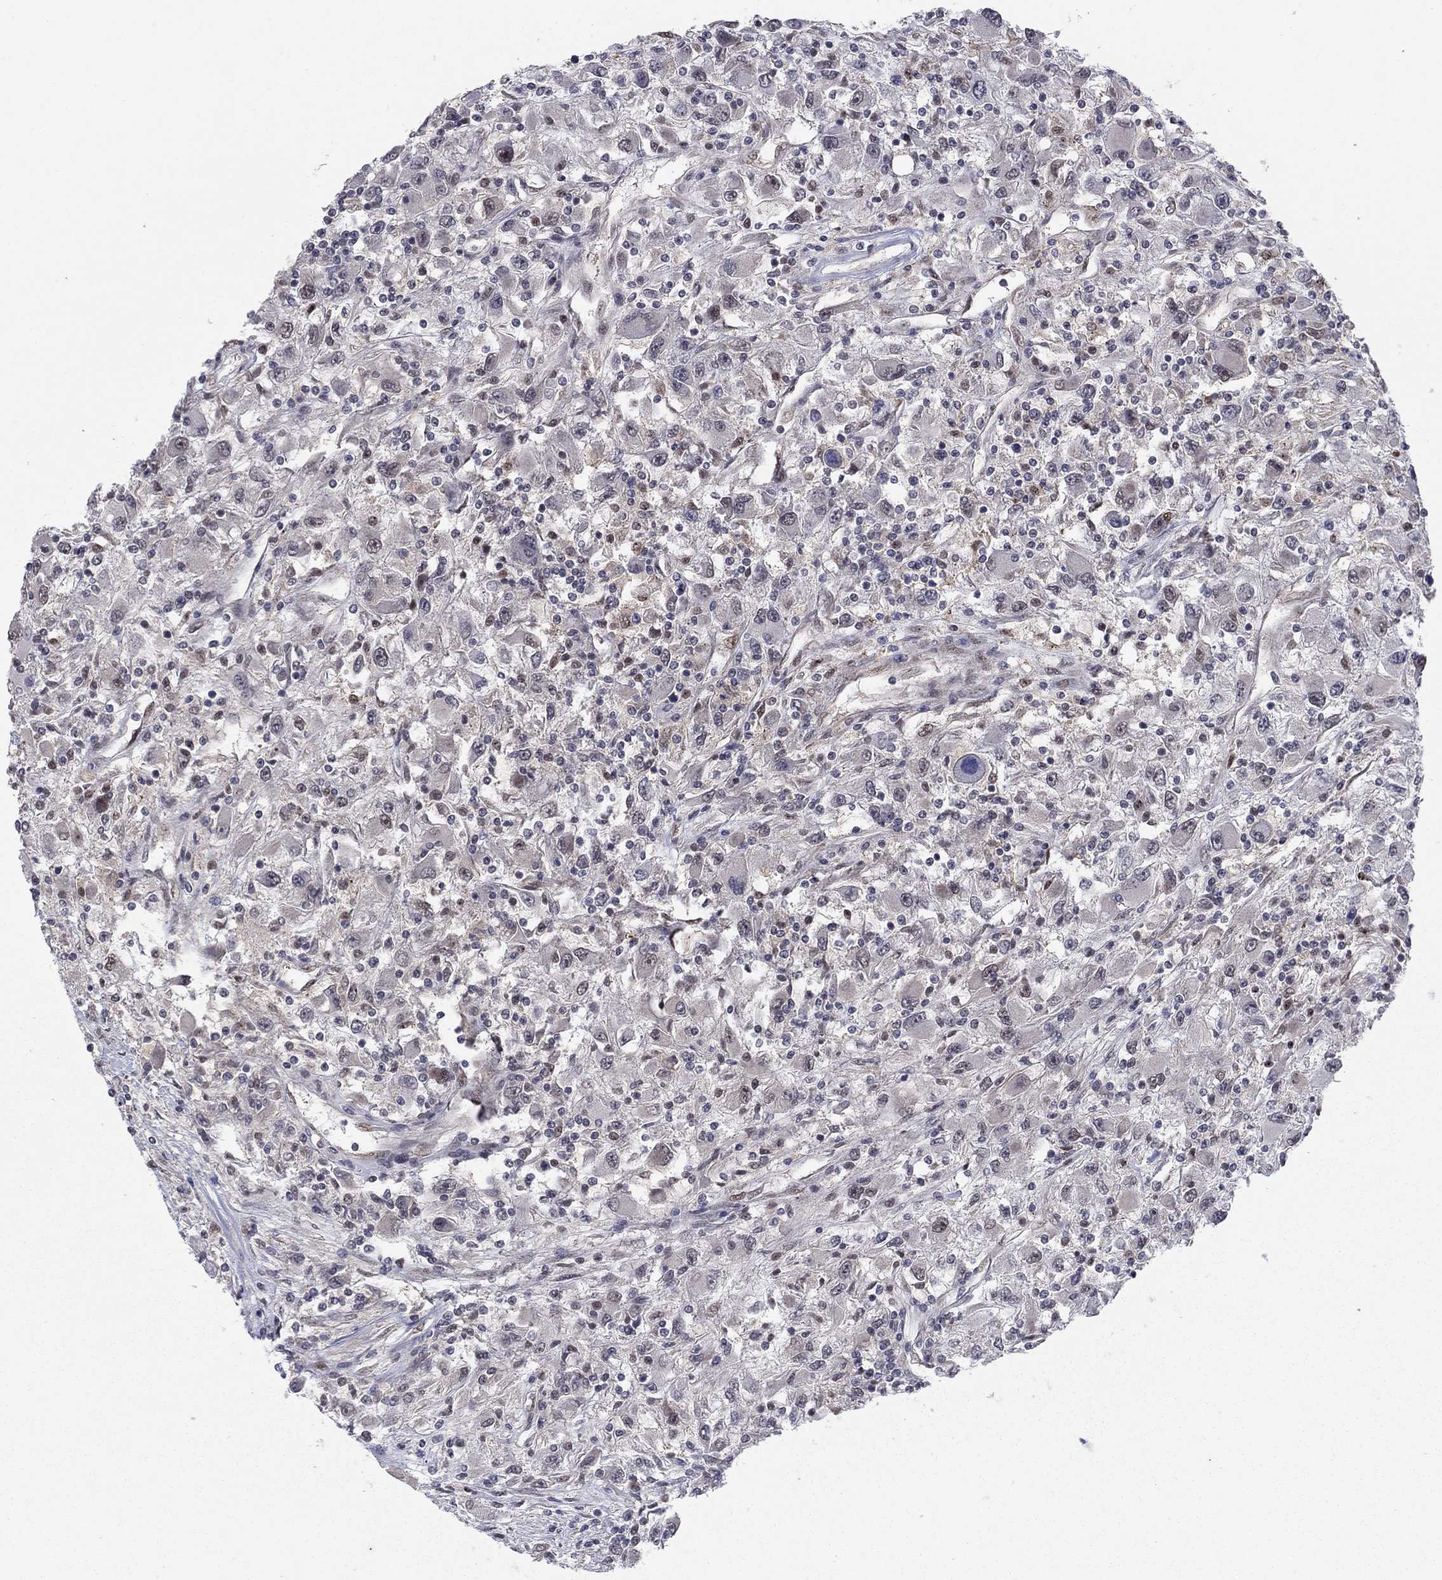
{"staining": {"intensity": "negative", "quantity": "none", "location": "none"}, "tissue": "renal cancer", "cell_type": "Tumor cells", "image_type": "cancer", "snomed": [{"axis": "morphology", "description": "Adenocarcinoma, NOS"}, {"axis": "topography", "description": "Kidney"}], "caption": "Renal cancer was stained to show a protein in brown. There is no significant staining in tumor cells.", "gene": "PSMC1", "patient": {"sex": "female", "age": 67}}